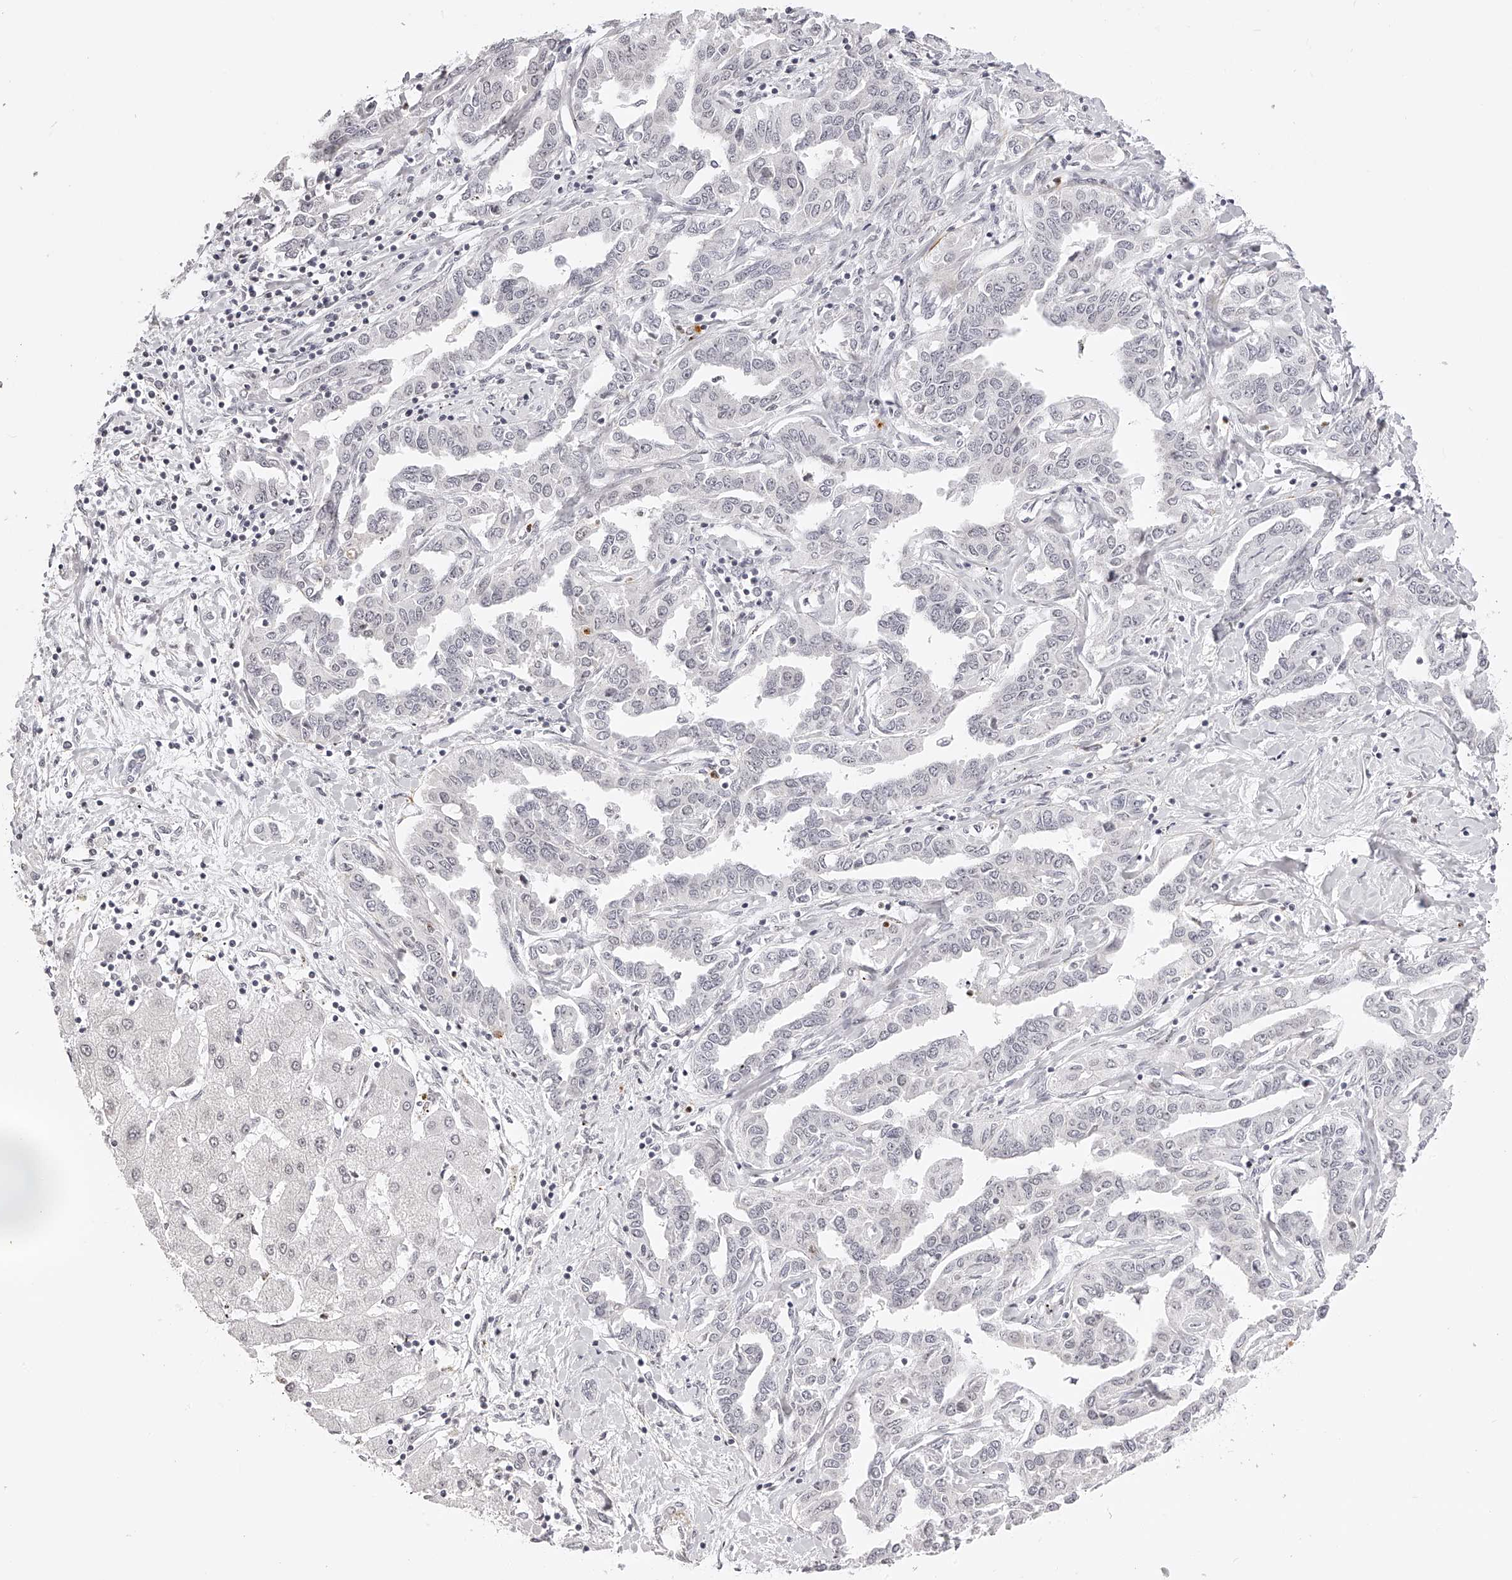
{"staining": {"intensity": "negative", "quantity": "none", "location": "none"}, "tissue": "liver cancer", "cell_type": "Tumor cells", "image_type": "cancer", "snomed": [{"axis": "morphology", "description": "Cholangiocarcinoma"}, {"axis": "topography", "description": "Liver"}], "caption": "A micrograph of liver cholangiocarcinoma stained for a protein reveals no brown staining in tumor cells. (DAB IHC visualized using brightfield microscopy, high magnification).", "gene": "PLEKHG1", "patient": {"sex": "male", "age": 59}}